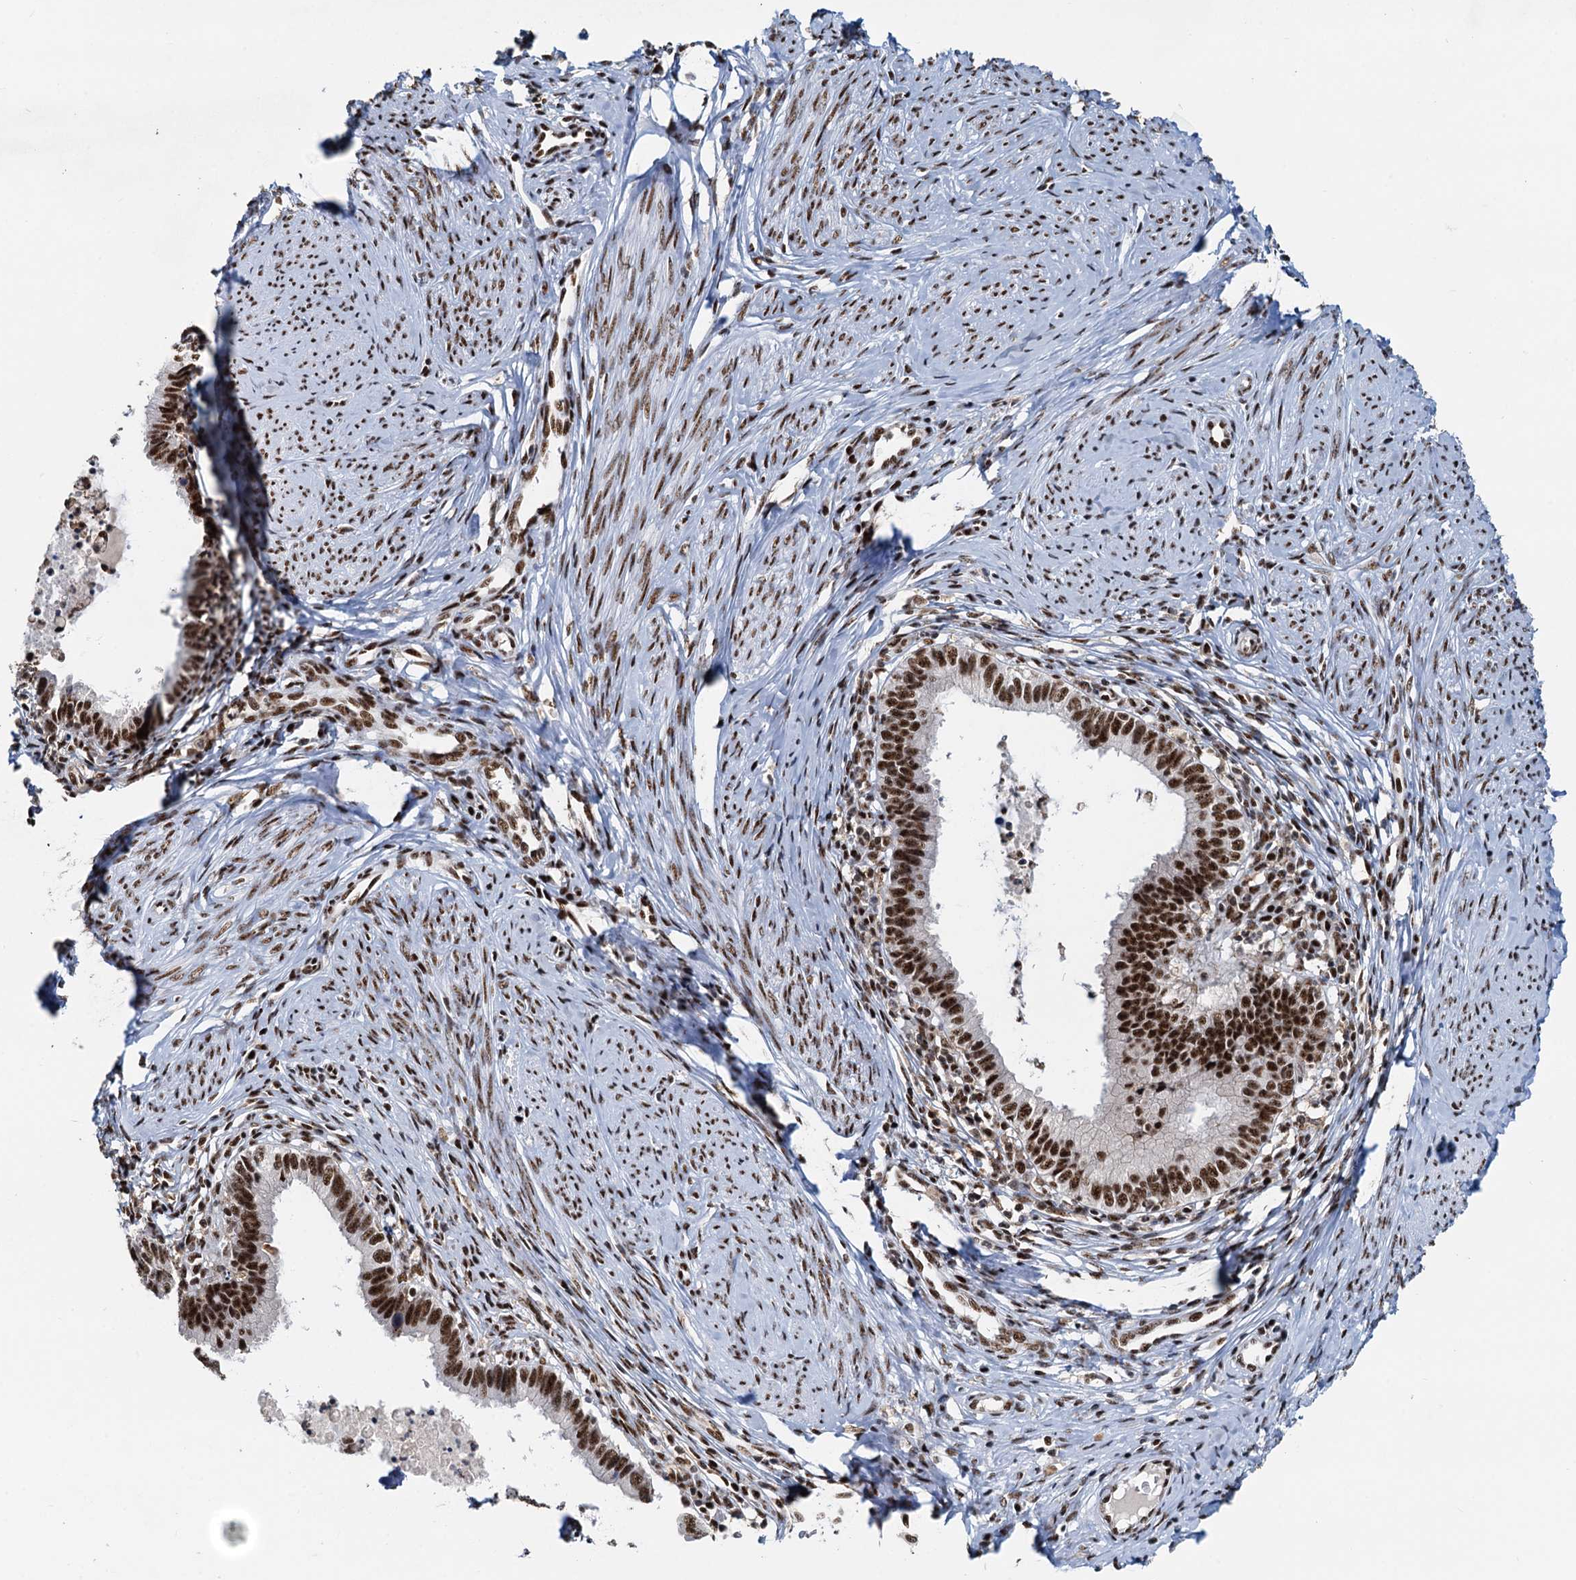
{"staining": {"intensity": "strong", "quantity": ">75%", "location": "nuclear"}, "tissue": "cervical cancer", "cell_type": "Tumor cells", "image_type": "cancer", "snomed": [{"axis": "morphology", "description": "Adenocarcinoma, NOS"}, {"axis": "topography", "description": "Cervix"}], "caption": "The image exhibits staining of cervical cancer, revealing strong nuclear protein expression (brown color) within tumor cells.", "gene": "RBM26", "patient": {"sex": "female", "age": 36}}